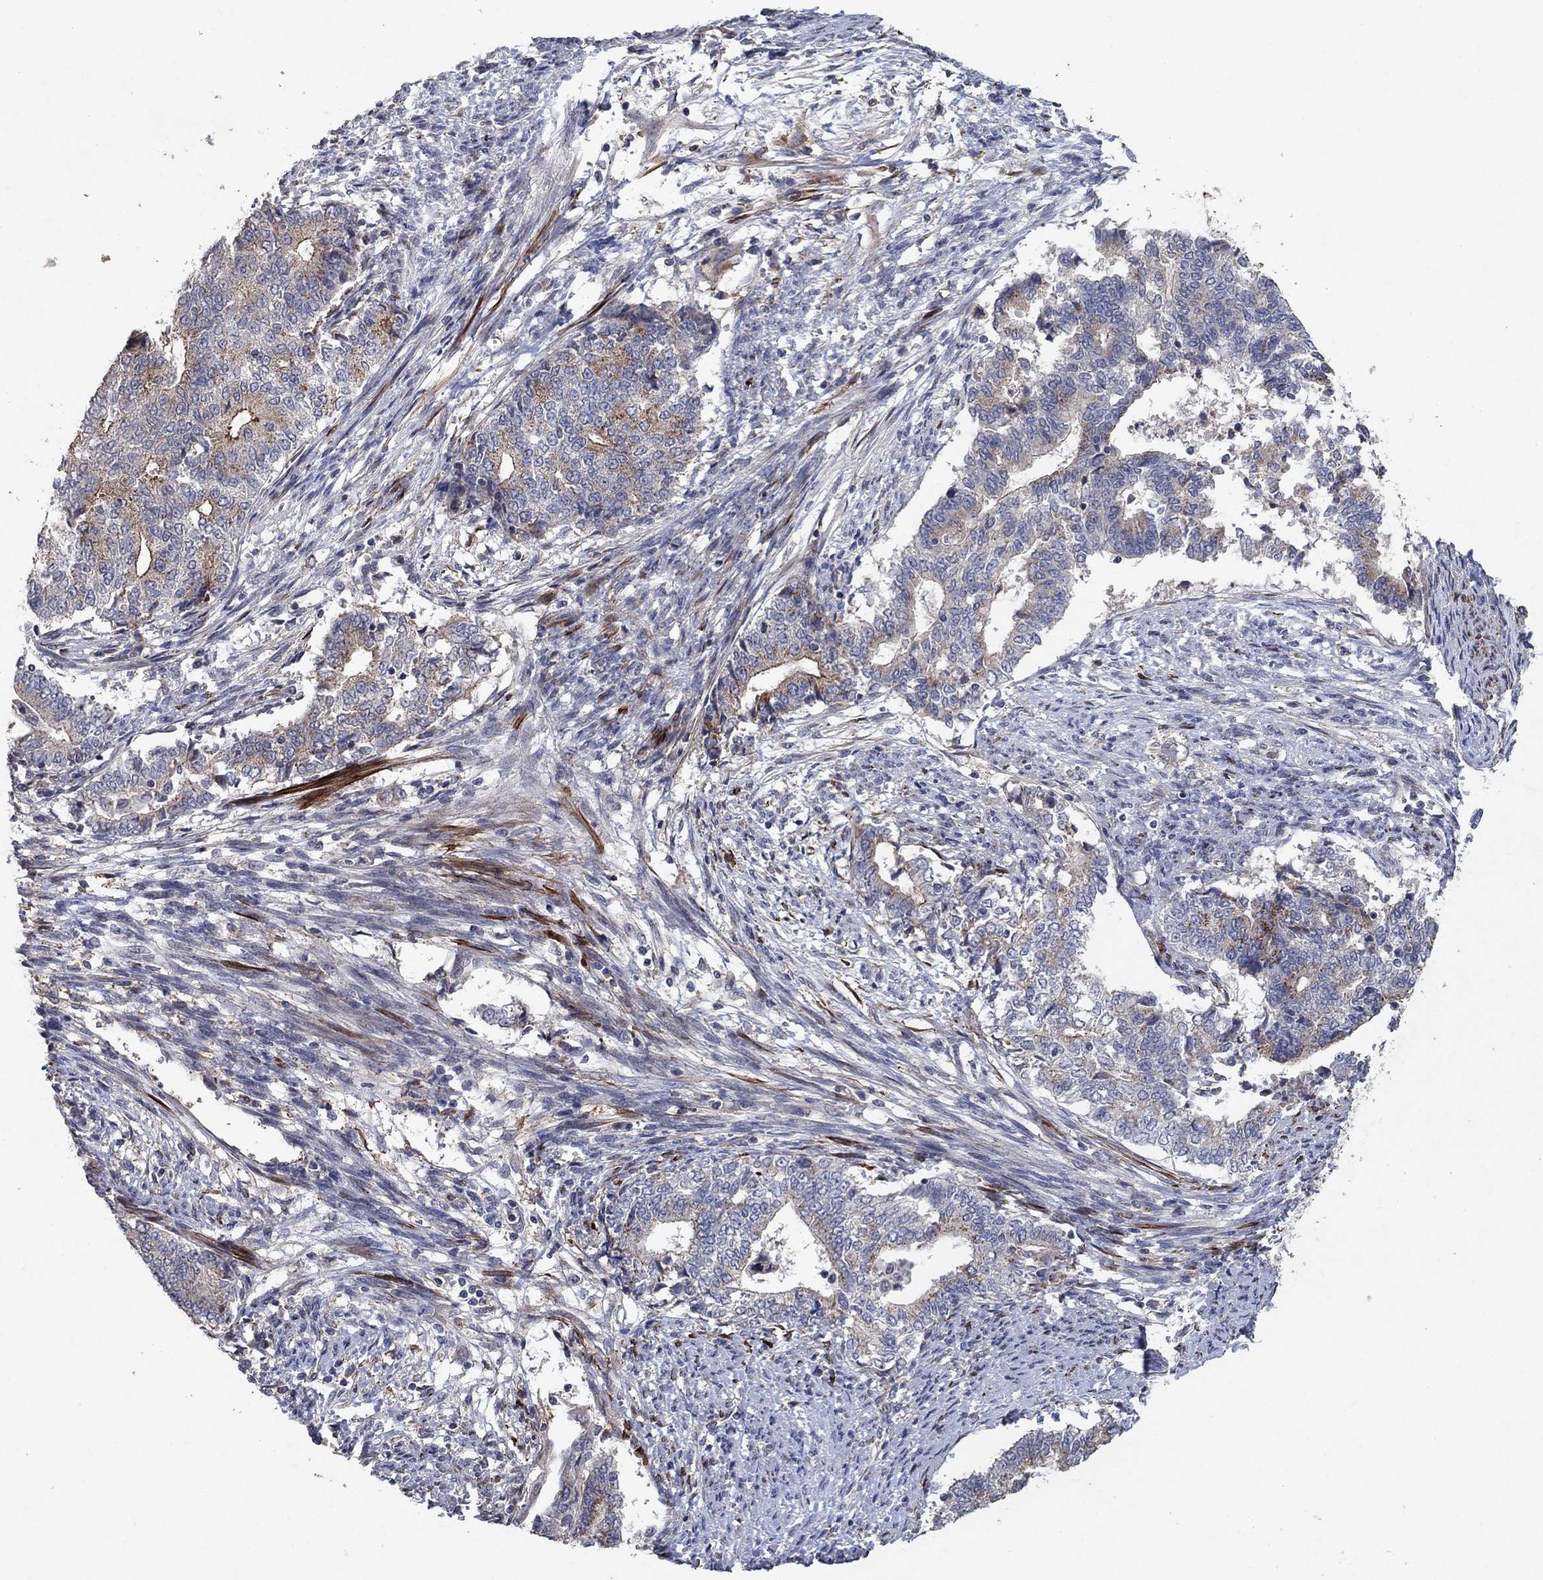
{"staining": {"intensity": "strong", "quantity": "<25%", "location": "cytoplasmic/membranous"}, "tissue": "endometrial cancer", "cell_type": "Tumor cells", "image_type": "cancer", "snomed": [{"axis": "morphology", "description": "Adenocarcinoma, NOS"}, {"axis": "topography", "description": "Endometrium"}], "caption": "IHC (DAB) staining of endometrial cancer (adenocarcinoma) shows strong cytoplasmic/membranous protein expression in about <25% of tumor cells. The staining was performed using DAB, with brown indicating positive protein expression. Nuclei are stained blue with hematoxylin.", "gene": "FRG1", "patient": {"sex": "female", "age": 65}}